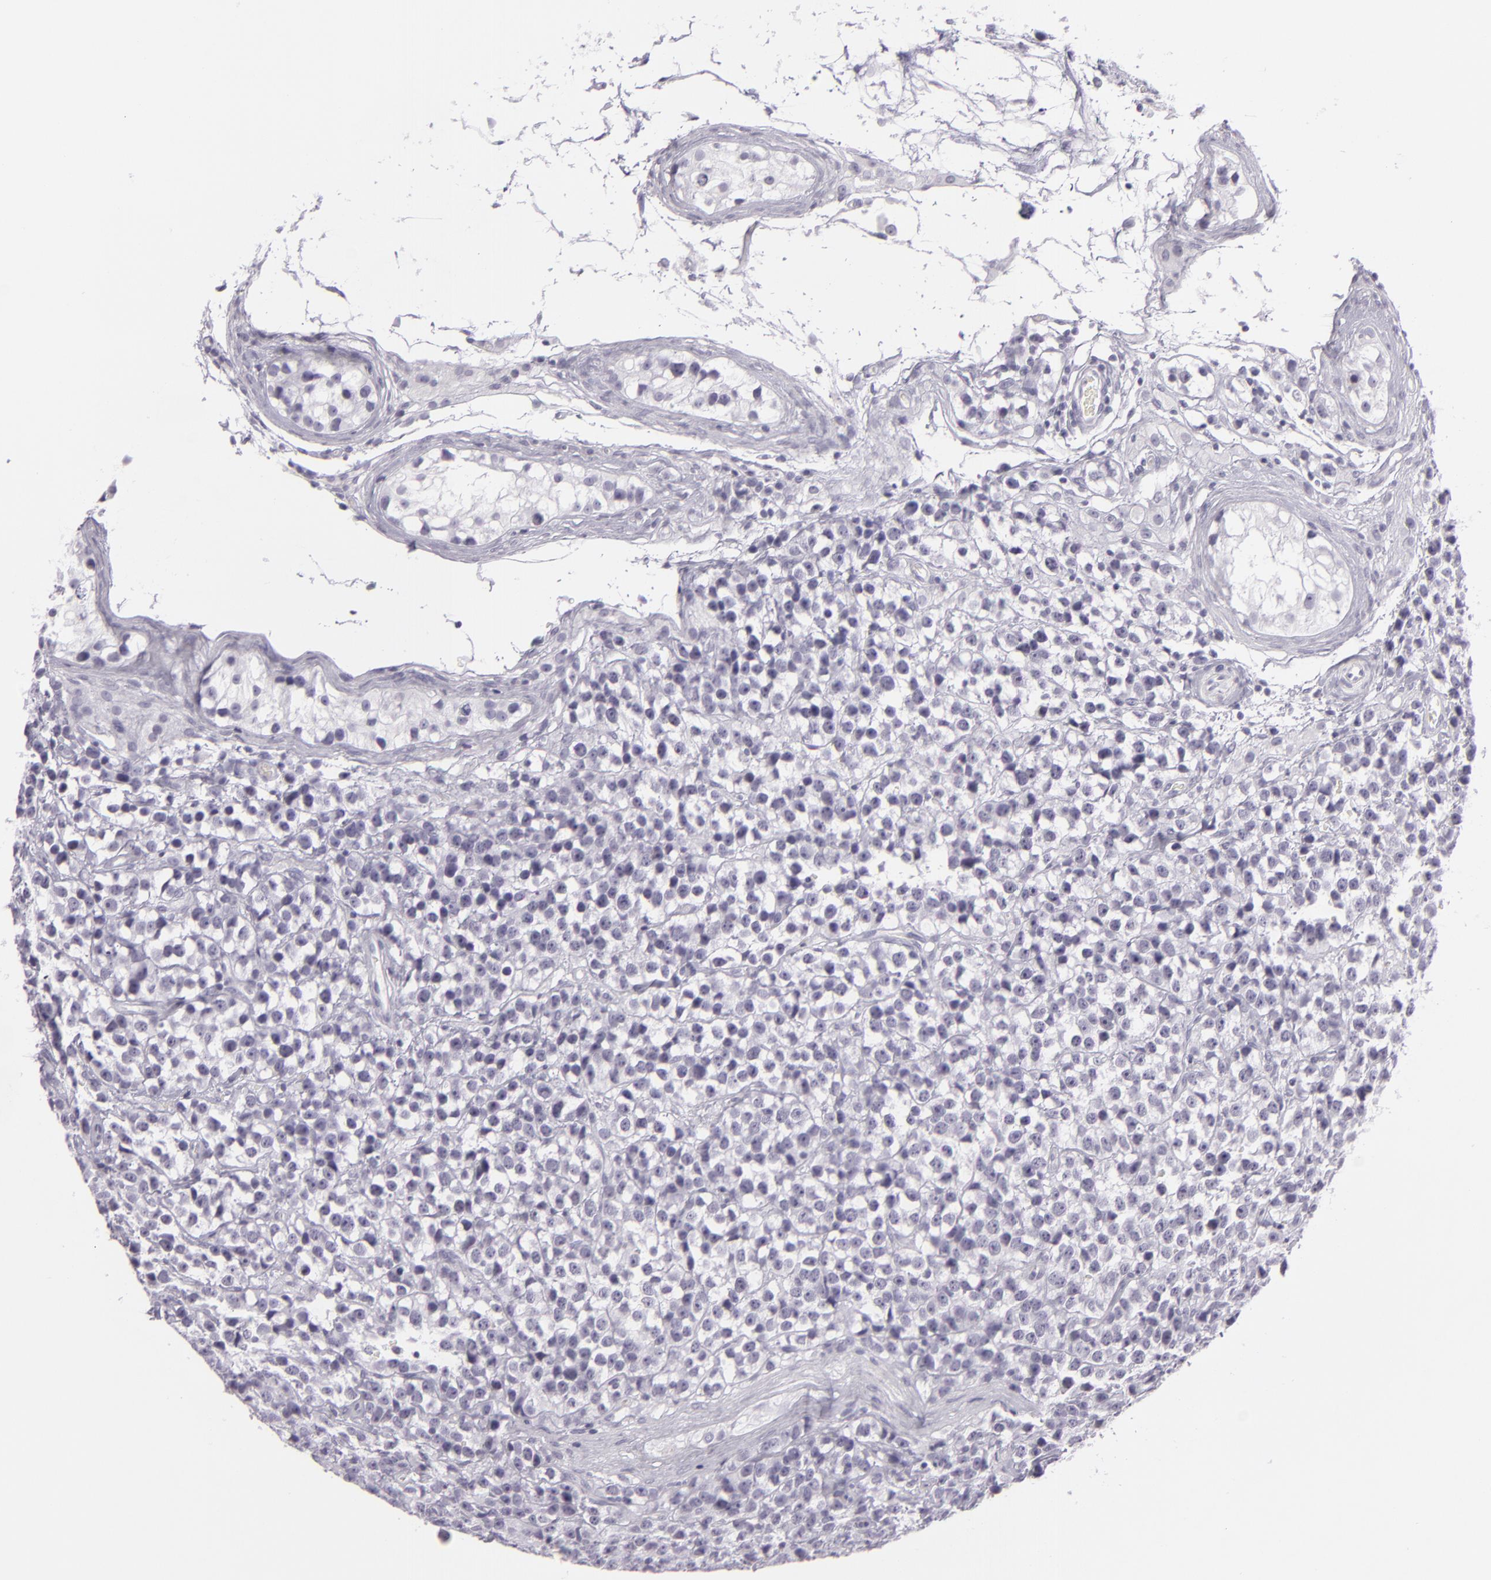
{"staining": {"intensity": "negative", "quantity": "none", "location": "none"}, "tissue": "testis cancer", "cell_type": "Tumor cells", "image_type": "cancer", "snomed": [{"axis": "morphology", "description": "Seminoma, NOS"}, {"axis": "topography", "description": "Testis"}], "caption": "Human seminoma (testis) stained for a protein using immunohistochemistry reveals no staining in tumor cells.", "gene": "MCM3", "patient": {"sex": "male", "age": 25}}